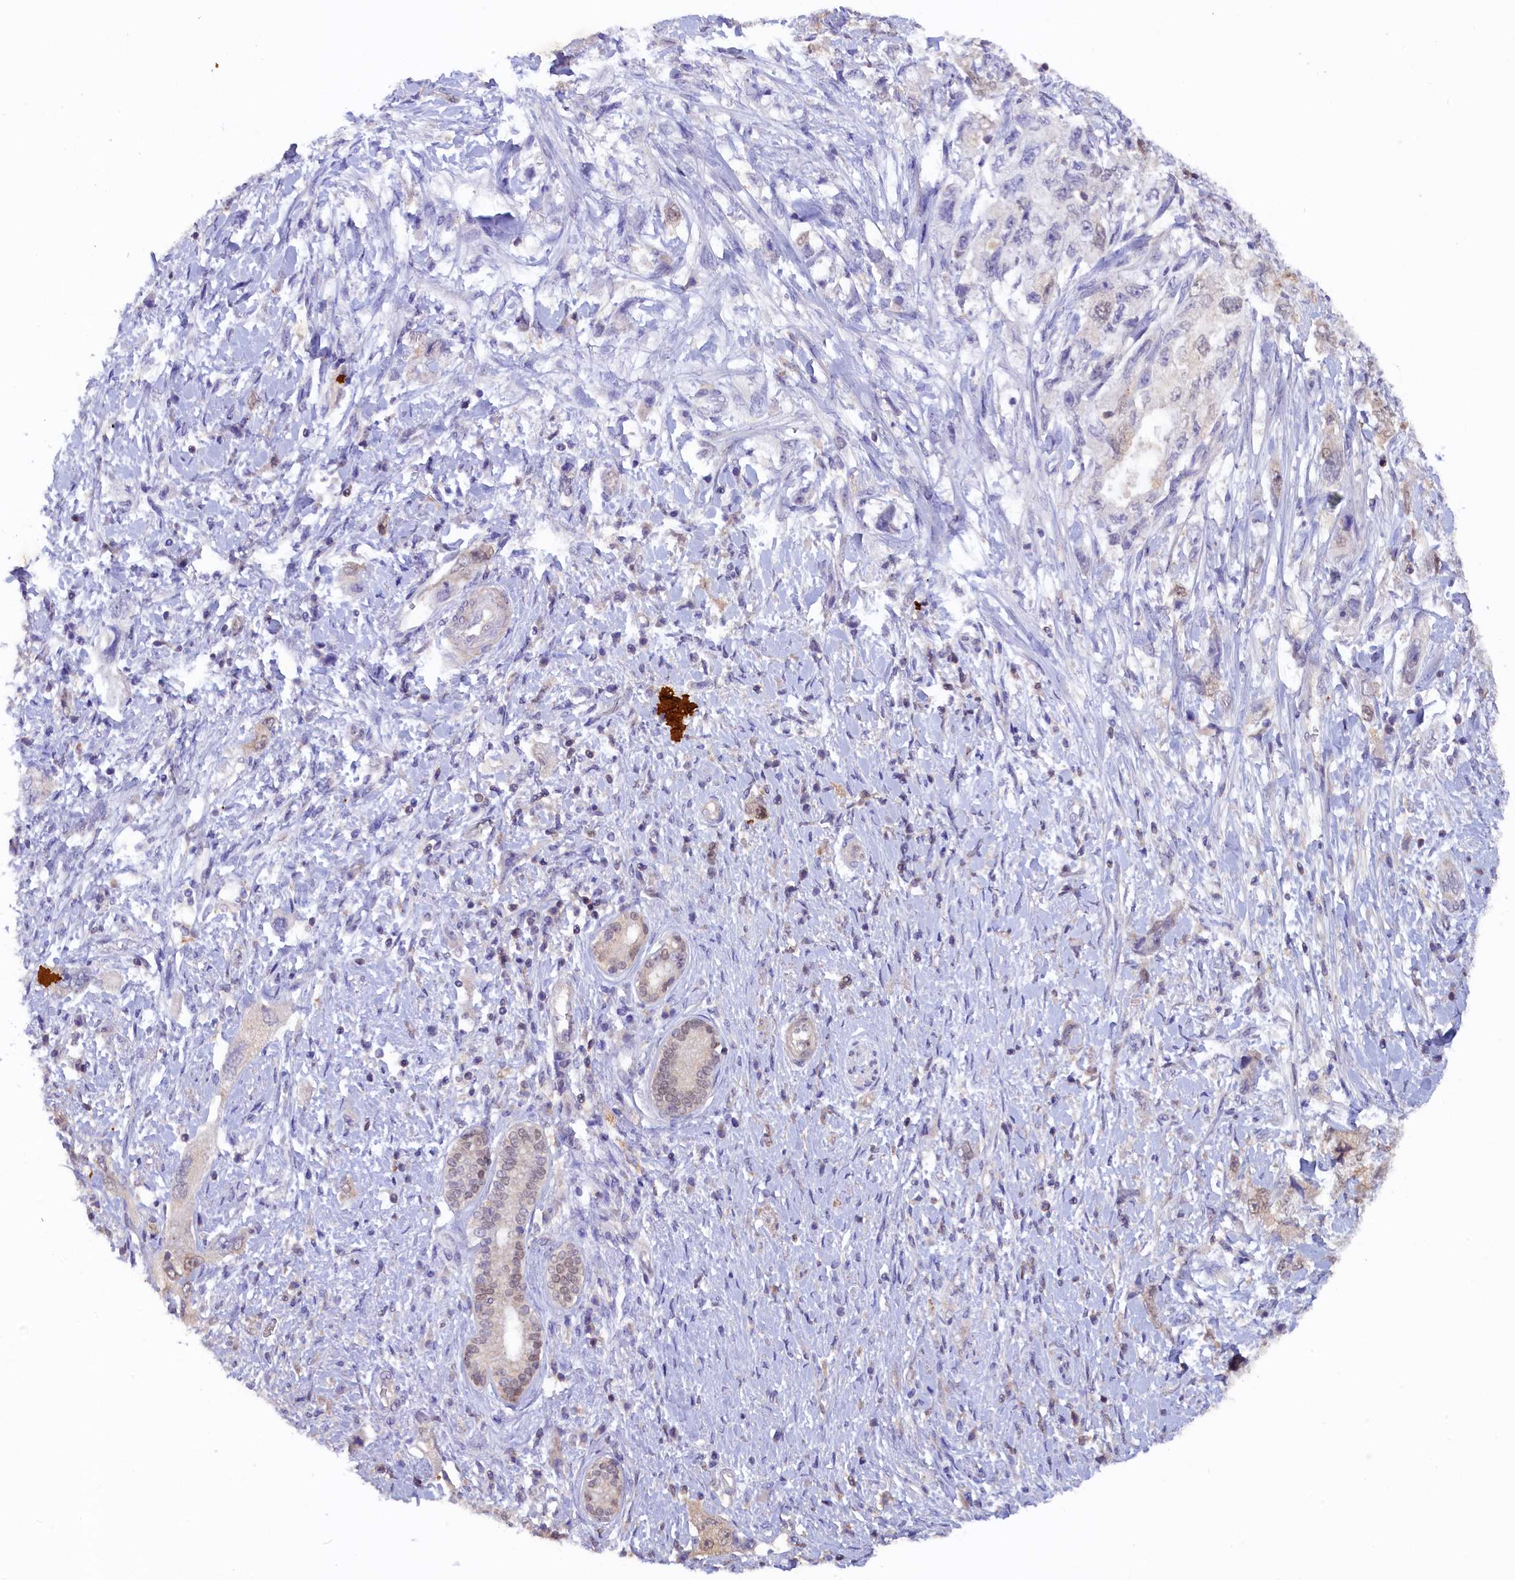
{"staining": {"intensity": "weak", "quantity": "<25%", "location": "nuclear"}, "tissue": "pancreatic cancer", "cell_type": "Tumor cells", "image_type": "cancer", "snomed": [{"axis": "morphology", "description": "Adenocarcinoma, NOS"}, {"axis": "topography", "description": "Pancreas"}], "caption": "Tumor cells are negative for protein expression in human pancreatic cancer.", "gene": "JPT2", "patient": {"sex": "female", "age": 73}}